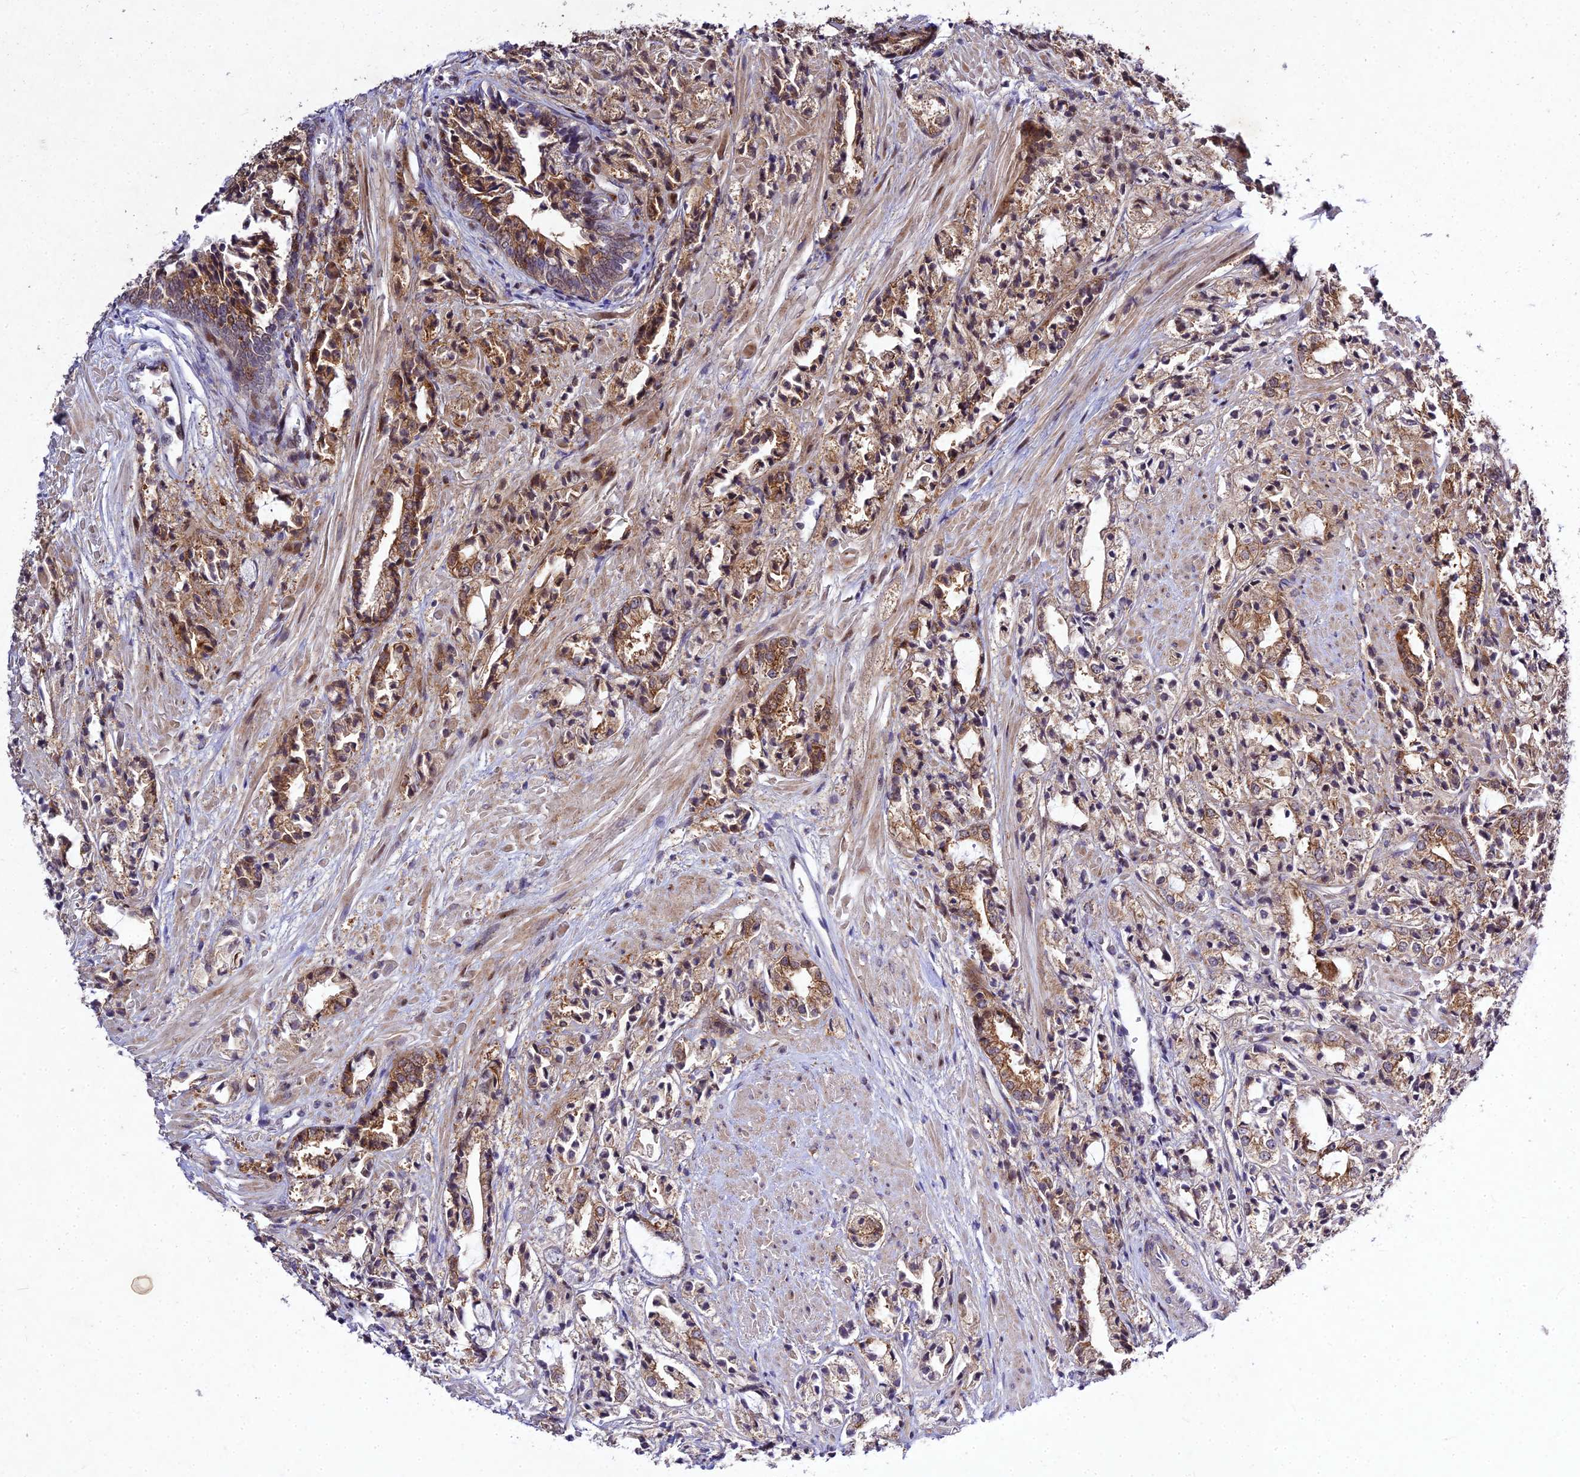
{"staining": {"intensity": "moderate", "quantity": ">75%", "location": "cytoplasmic/membranous"}, "tissue": "prostate cancer", "cell_type": "Tumor cells", "image_type": "cancer", "snomed": [{"axis": "morphology", "description": "Adenocarcinoma, High grade"}, {"axis": "topography", "description": "Prostate"}], "caption": "This is an image of immunohistochemistry (IHC) staining of prostate cancer (adenocarcinoma (high-grade)), which shows moderate expression in the cytoplasmic/membranous of tumor cells.", "gene": "MKKS", "patient": {"sex": "male", "age": 50}}